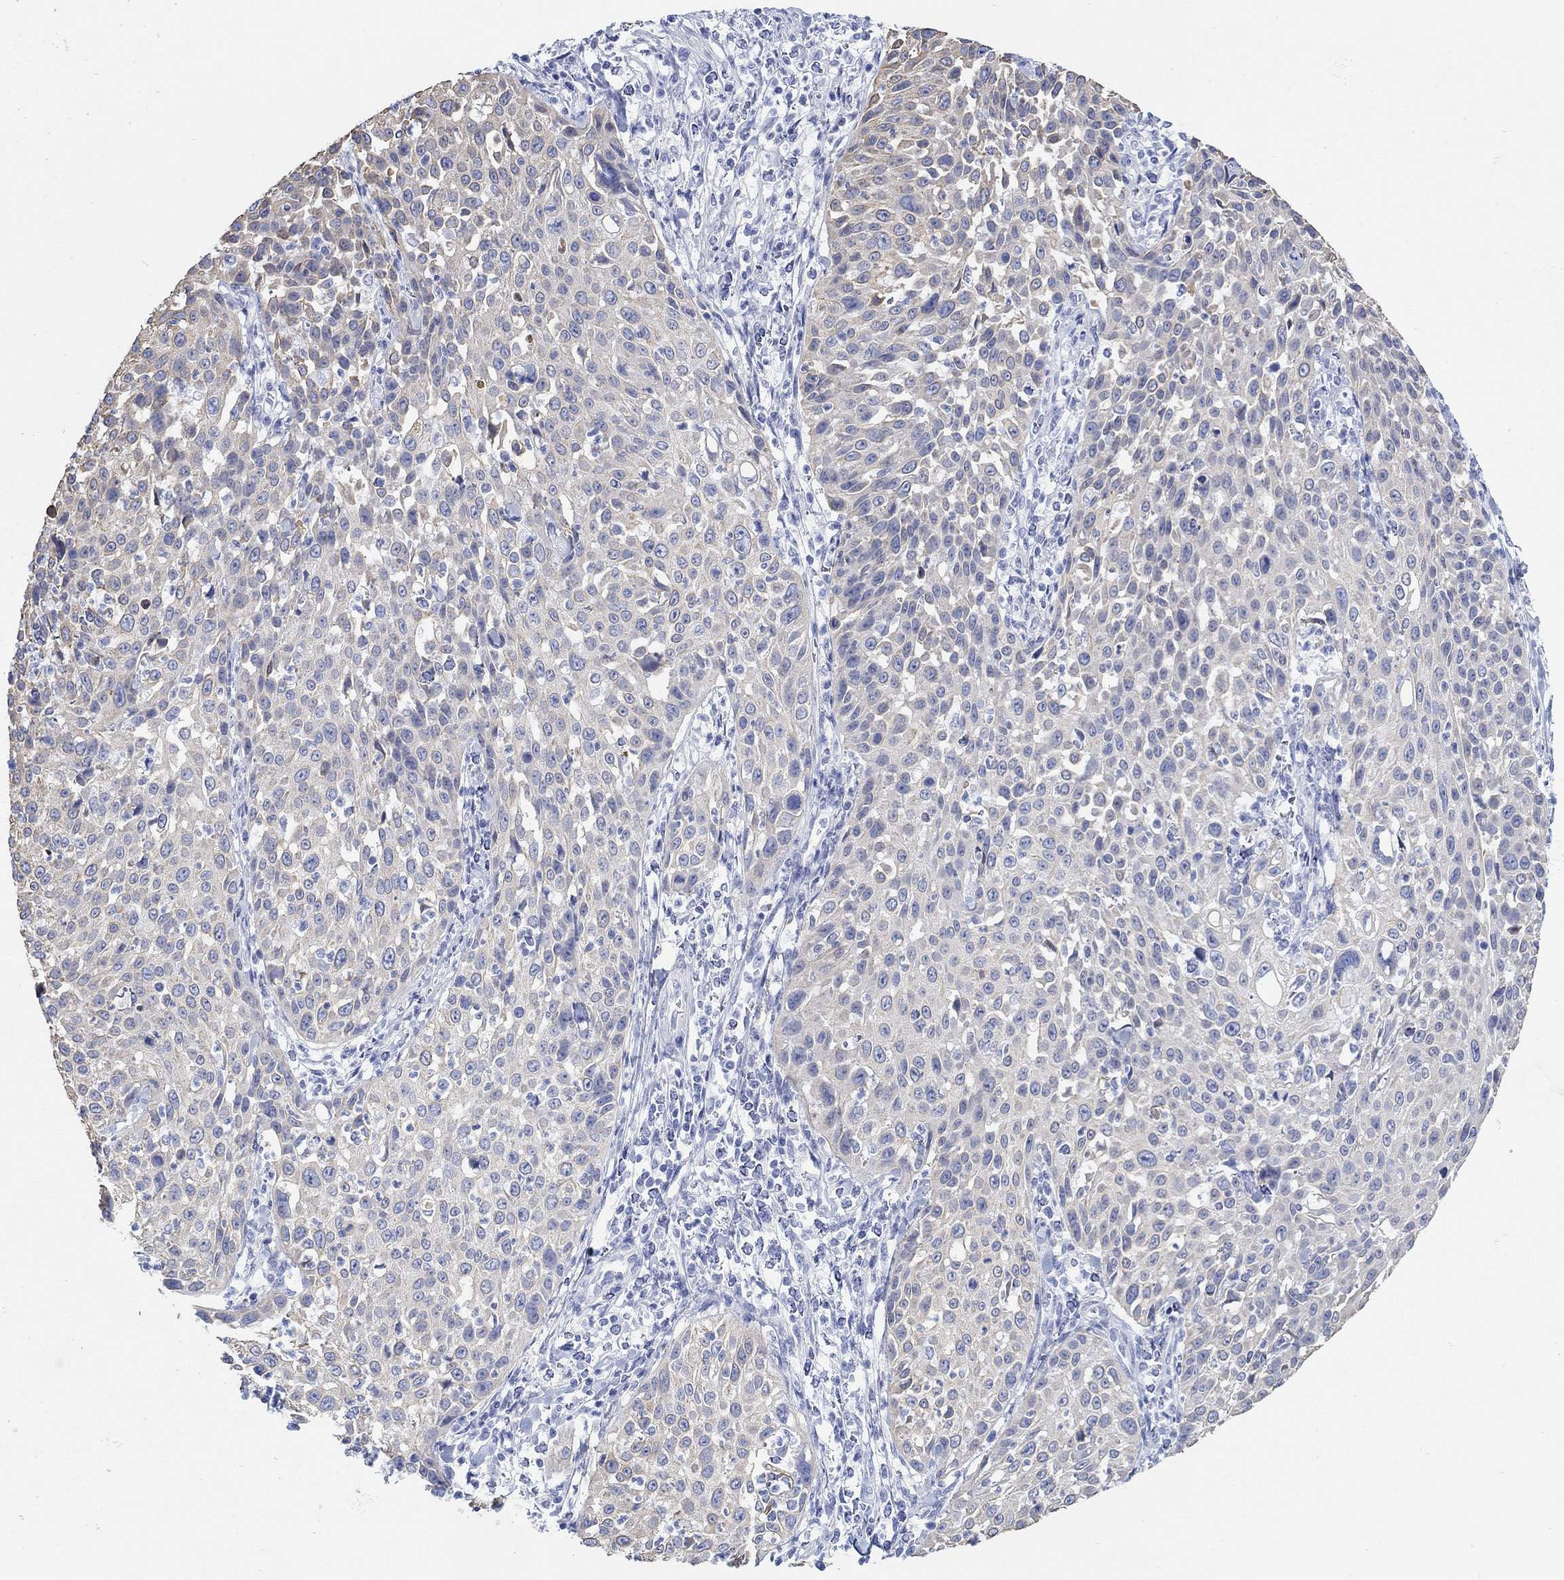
{"staining": {"intensity": "weak", "quantity": "25%-75%", "location": "cytoplasmic/membranous"}, "tissue": "cervical cancer", "cell_type": "Tumor cells", "image_type": "cancer", "snomed": [{"axis": "morphology", "description": "Squamous cell carcinoma, NOS"}, {"axis": "topography", "description": "Cervix"}], "caption": "IHC (DAB) staining of cervical cancer reveals weak cytoplasmic/membranous protein positivity in about 25%-75% of tumor cells.", "gene": "AK8", "patient": {"sex": "female", "age": 26}}